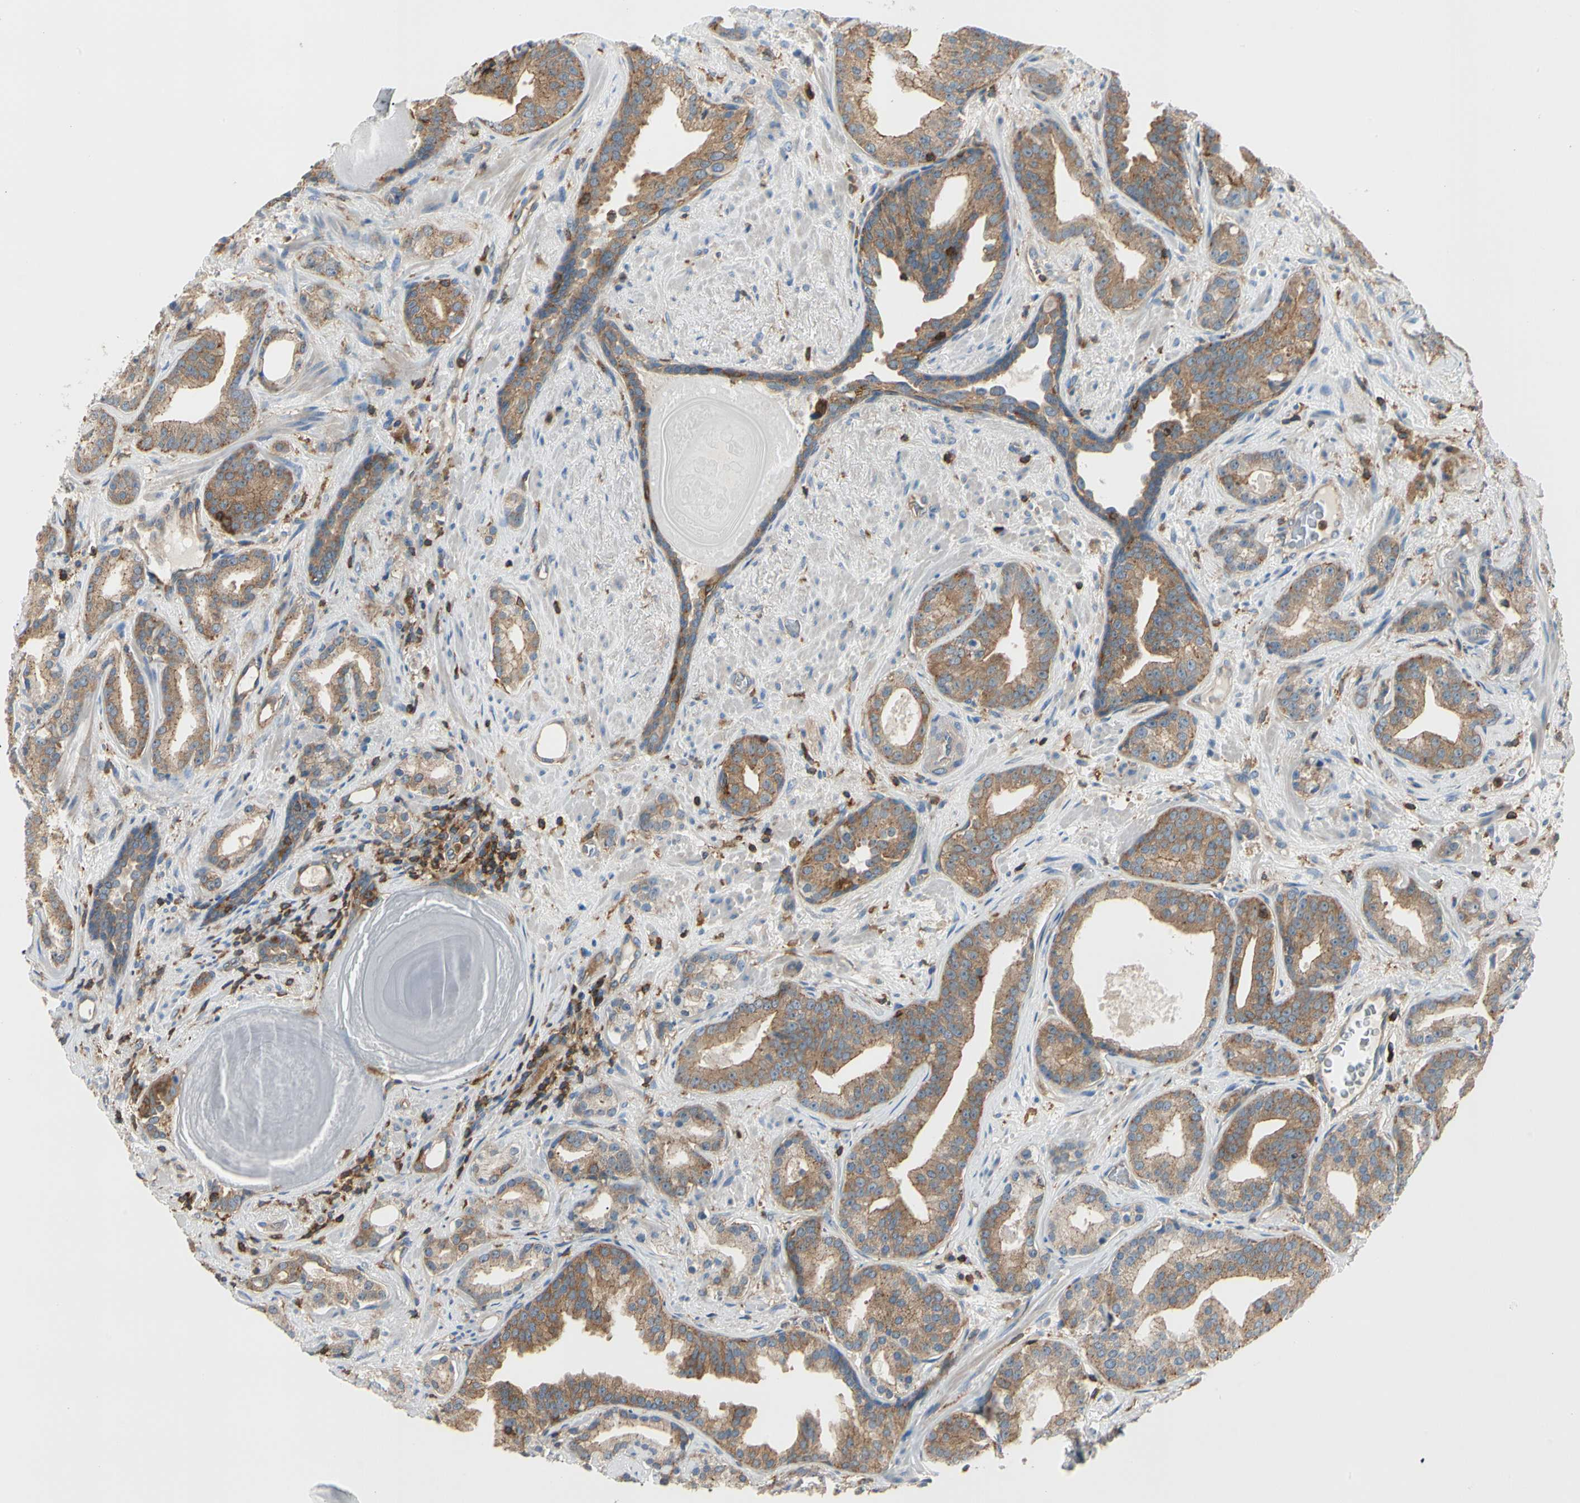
{"staining": {"intensity": "moderate", "quantity": ">75%", "location": "cytoplasmic/membranous"}, "tissue": "prostate cancer", "cell_type": "Tumor cells", "image_type": "cancer", "snomed": [{"axis": "morphology", "description": "Adenocarcinoma, Low grade"}, {"axis": "topography", "description": "Prostate"}], "caption": "A high-resolution photomicrograph shows immunohistochemistry staining of prostate cancer, which demonstrates moderate cytoplasmic/membranous staining in about >75% of tumor cells.", "gene": "CAPZA2", "patient": {"sex": "male", "age": 63}}